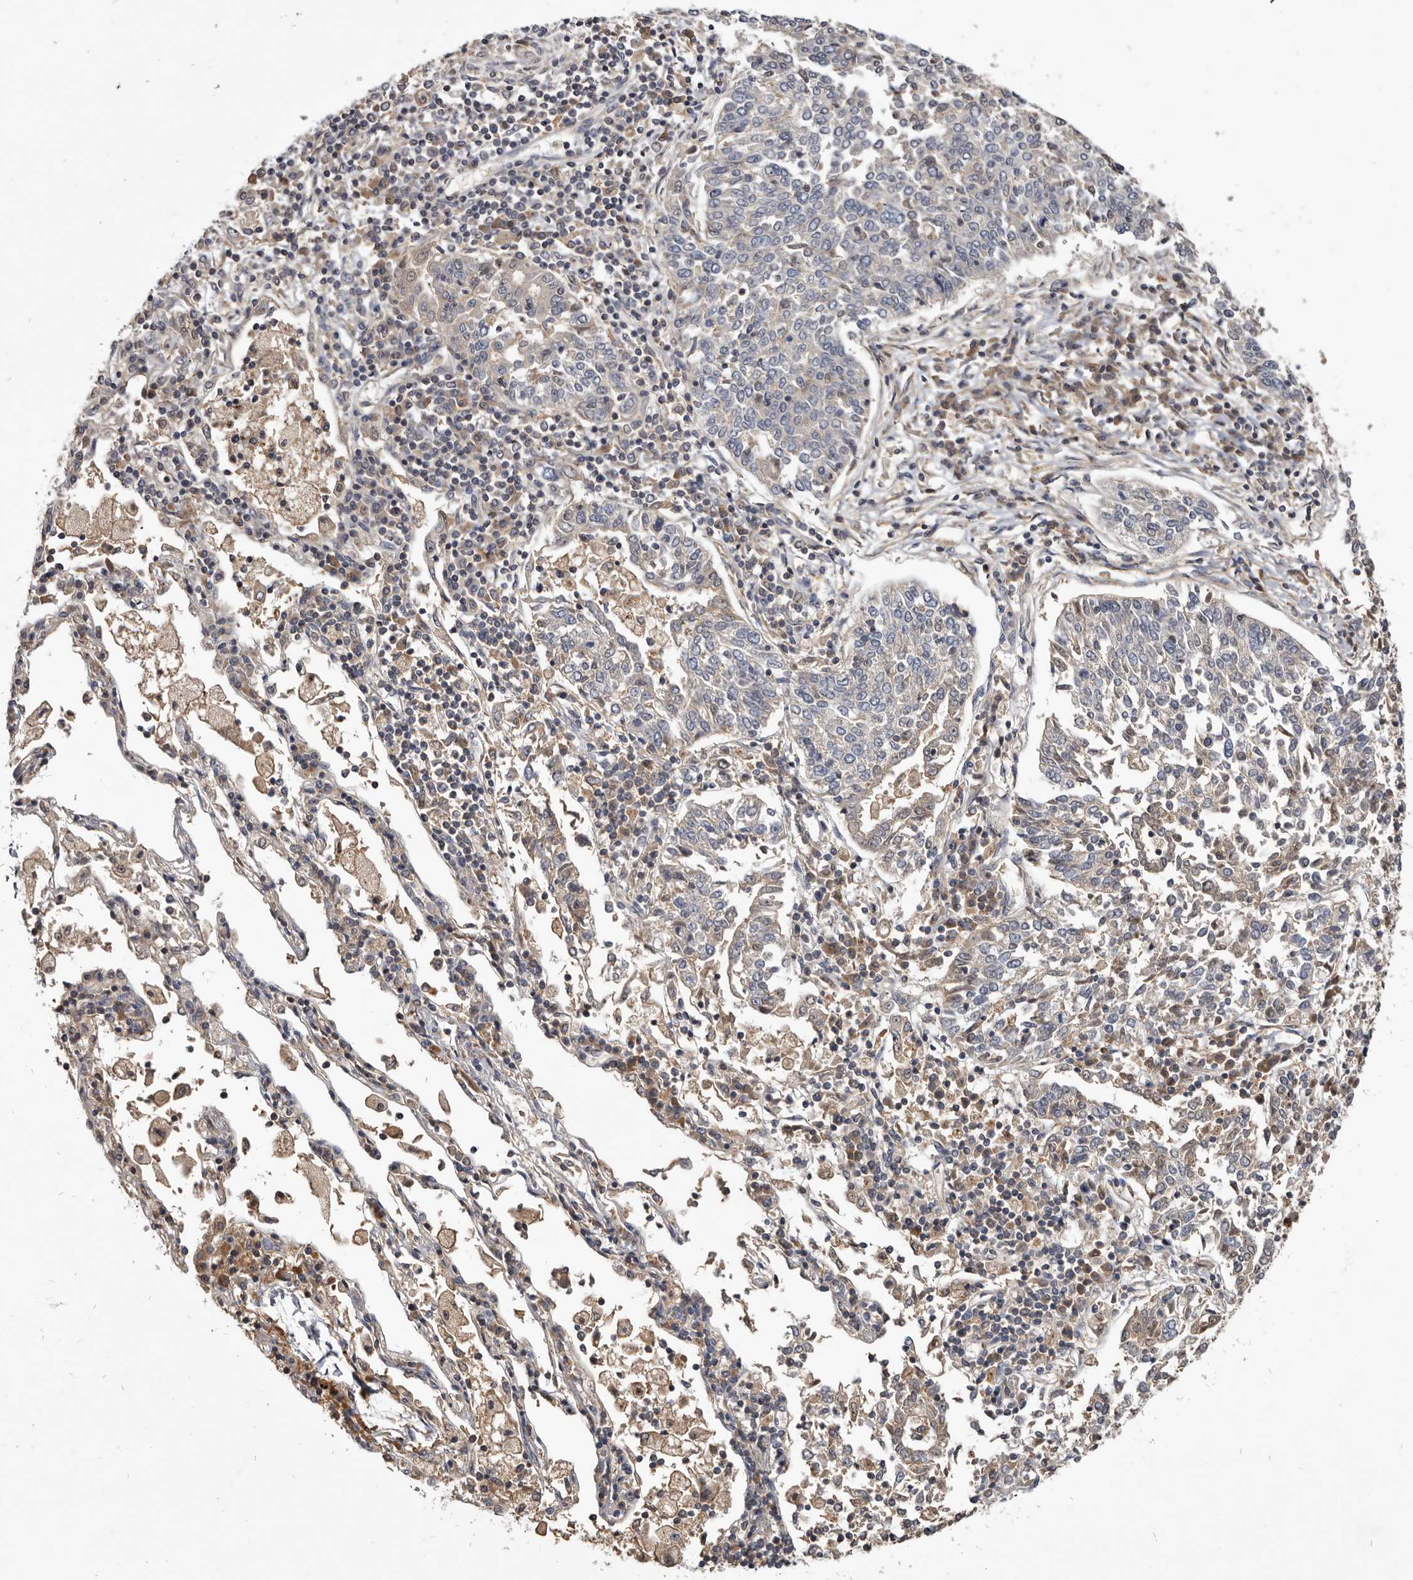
{"staining": {"intensity": "negative", "quantity": "none", "location": "none"}, "tissue": "lung cancer", "cell_type": "Tumor cells", "image_type": "cancer", "snomed": [{"axis": "morphology", "description": "Normal tissue, NOS"}, {"axis": "morphology", "description": "Squamous cell carcinoma, NOS"}, {"axis": "topography", "description": "Cartilage tissue"}, {"axis": "topography", "description": "Lung"}, {"axis": "topography", "description": "Peripheral nerve tissue"}], "caption": "An image of lung squamous cell carcinoma stained for a protein displays no brown staining in tumor cells.", "gene": "TTC39A", "patient": {"sex": "female", "age": 49}}